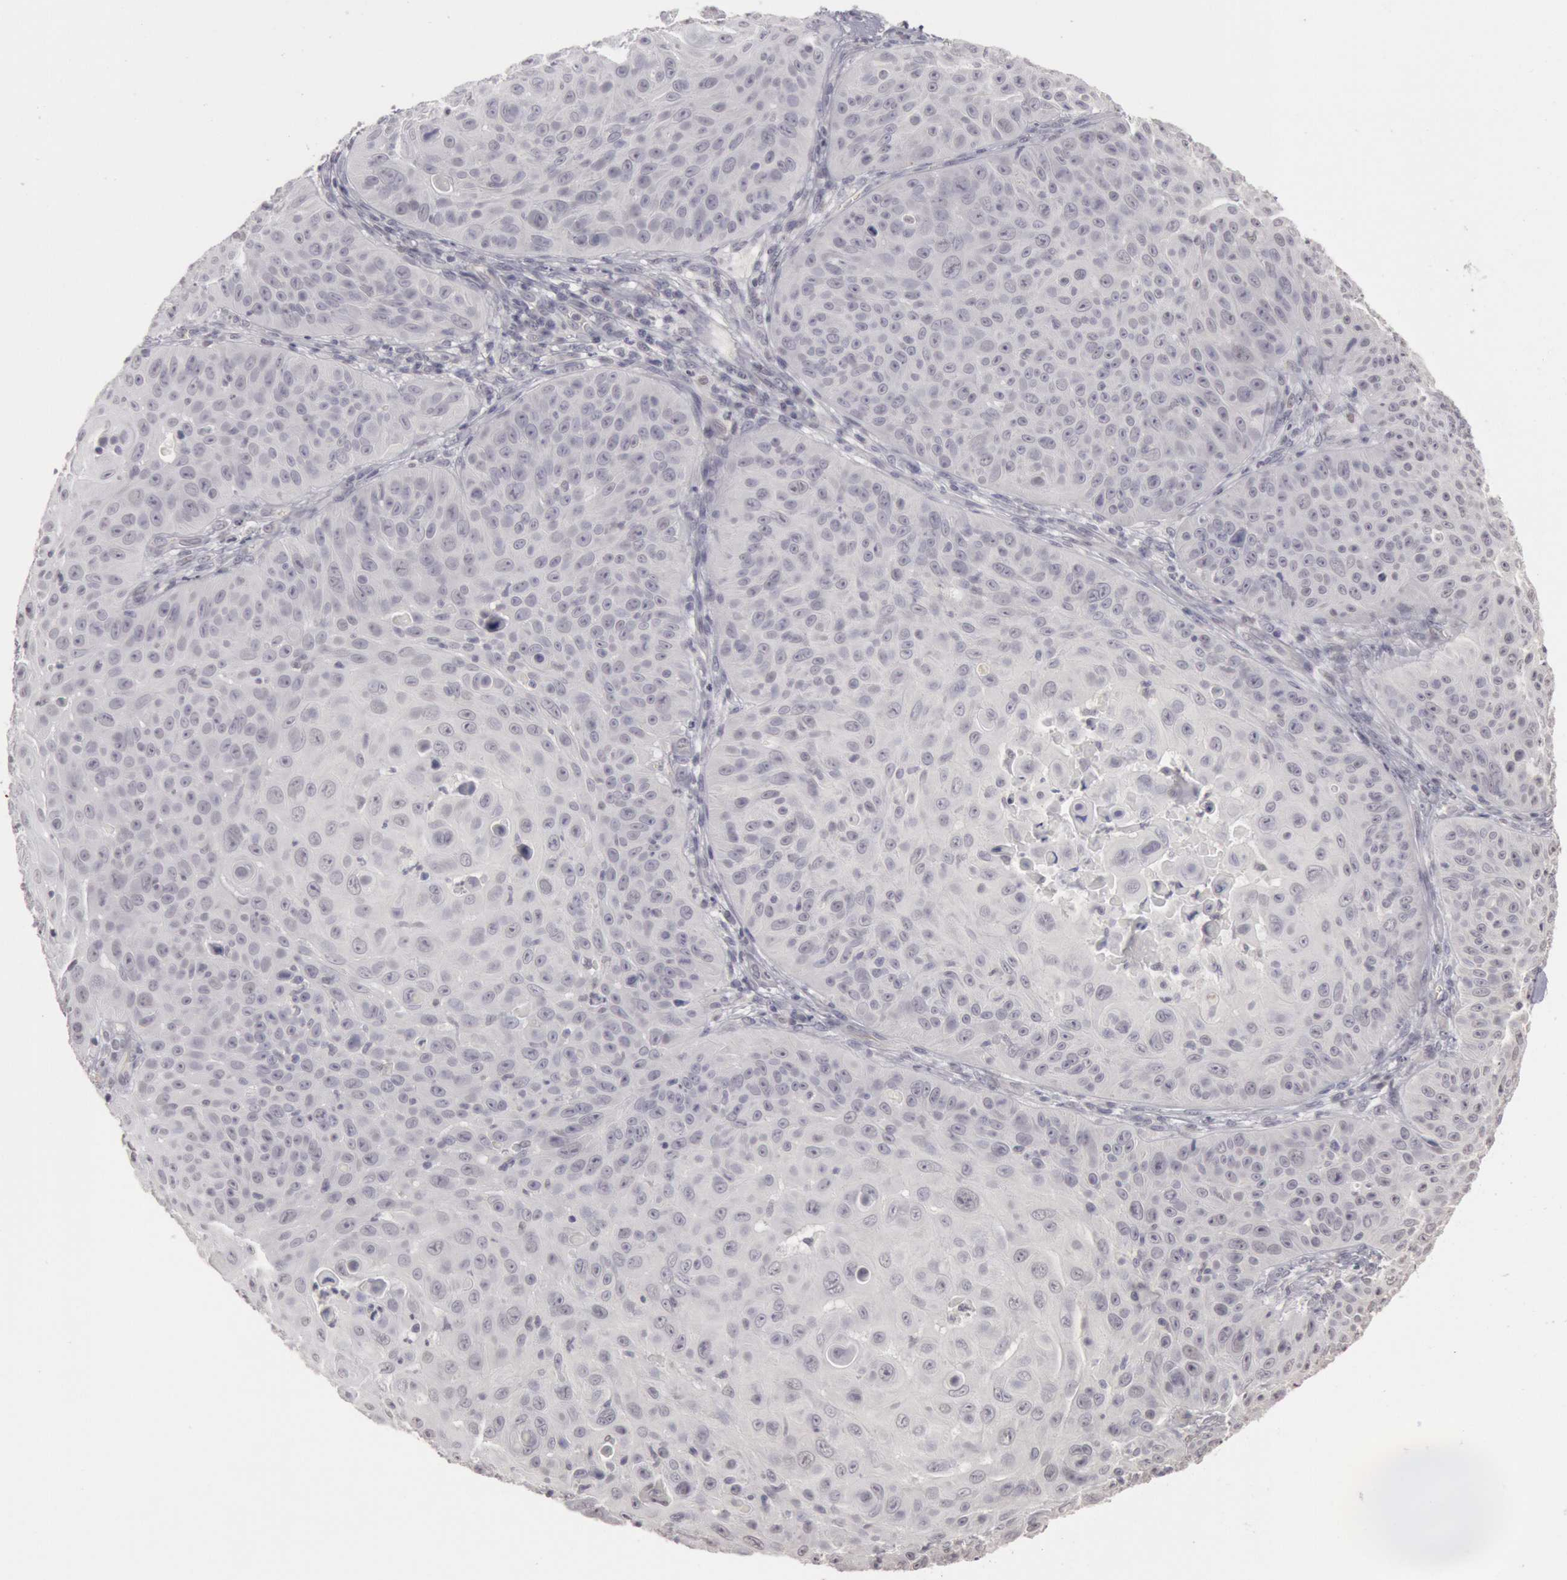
{"staining": {"intensity": "negative", "quantity": "none", "location": "none"}, "tissue": "skin cancer", "cell_type": "Tumor cells", "image_type": "cancer", "snomed": [{"axis": "morphology", "description": "Squamous cell carcinoma, NOS"}, {"axis": "topography", "description": "Skin"}], "caption": "Immunohistochemical staining of skin cancer (squamous cell carcinoma) displays no significant expression in tumor cells.", "gene": "RIMBP3C", "patient": {"sex": "male", "age": 82}}